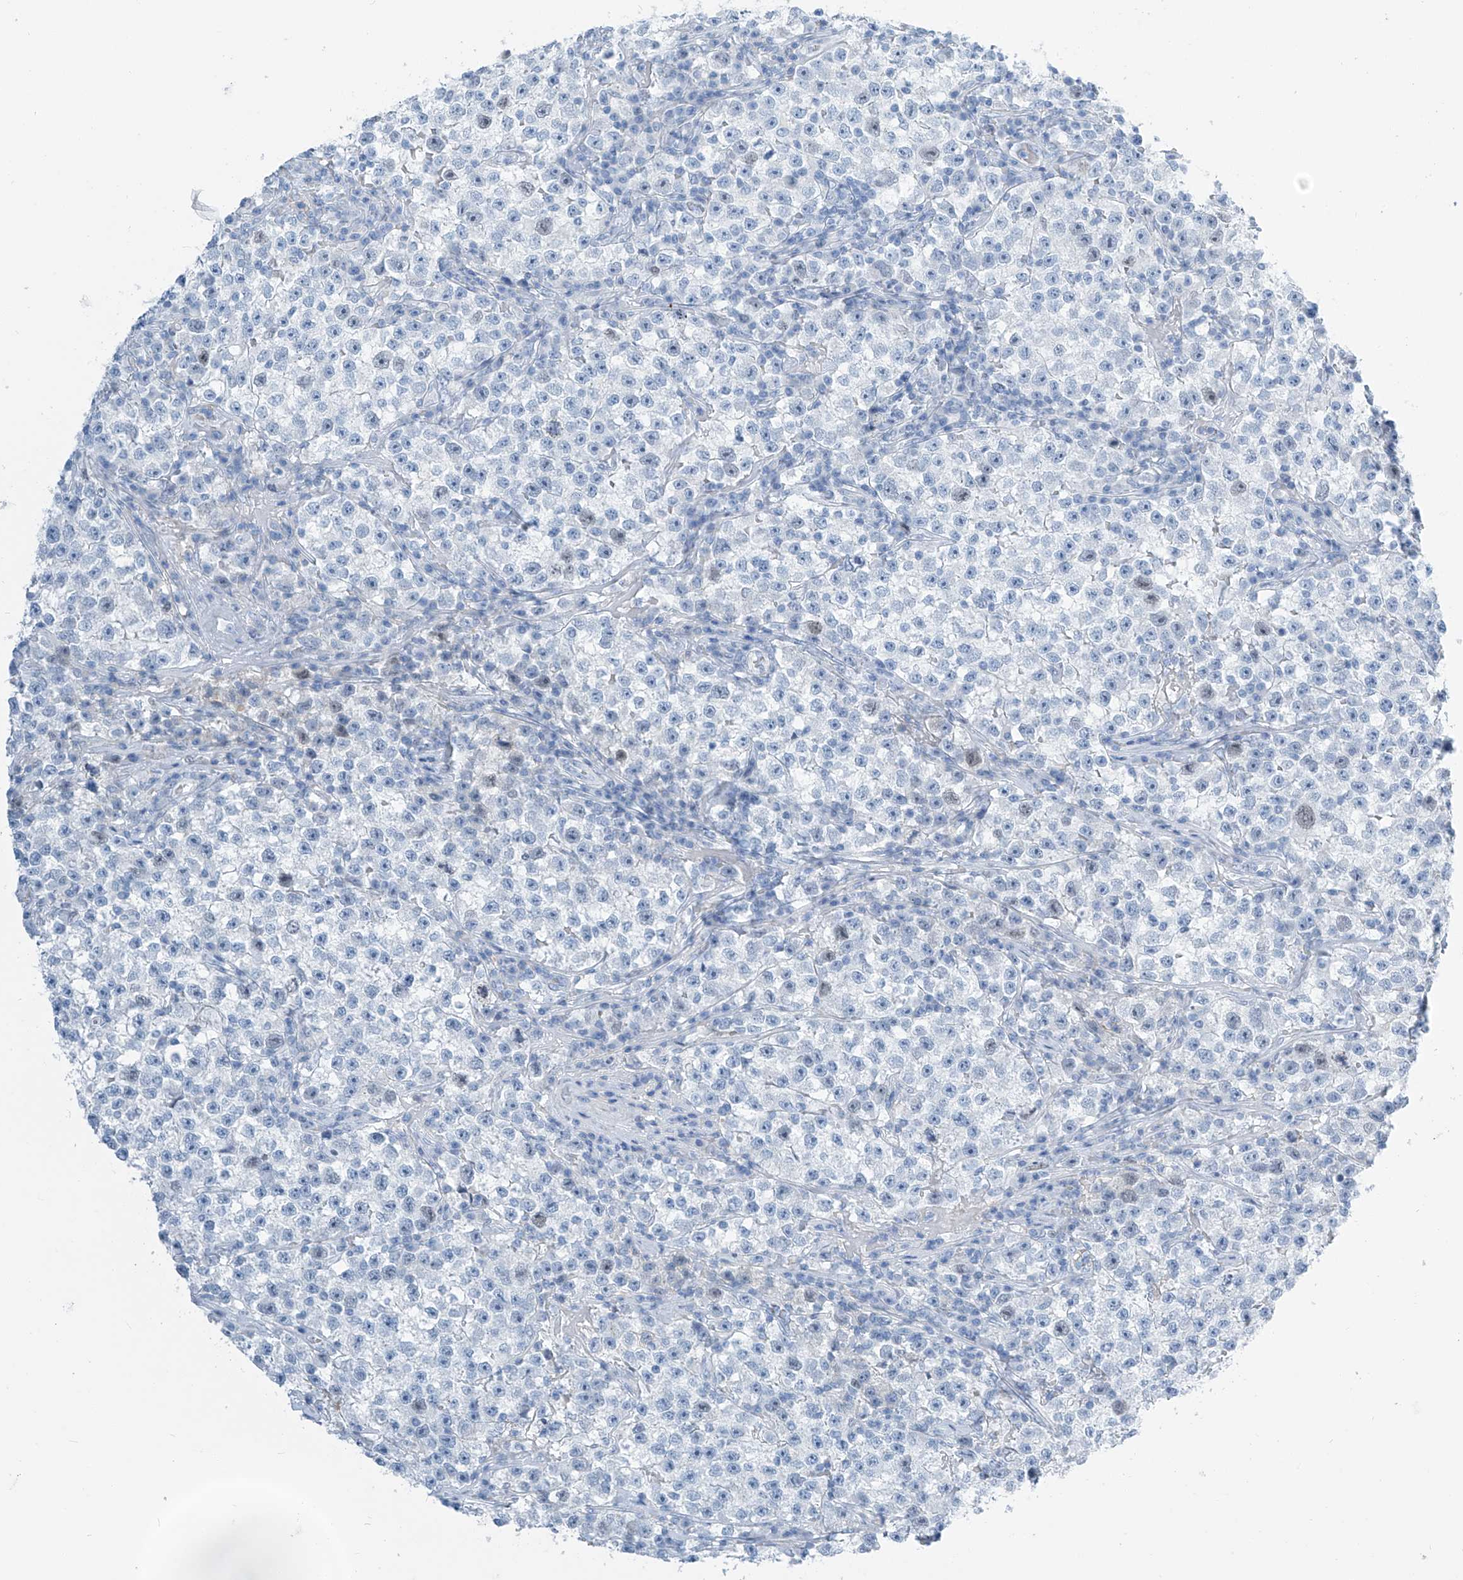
{"staining": {"intensity": "weak", "quantity": "<25%", "location": "nuclear"}, "tissue": "testis cancer", "cell_type": "Tumor cells", "image_type": "cancer", "snomed": [{"axis": "morphology", "description": "Seminoma, NOS"}, {"axis": "topography", "description": "Testis"}], "caption": "A high-resolution image shows immunohistochemistry staining of seminoma (testis), which demonstrates no significant positivity in tumor cells. (DAB immunohistochemistry (IHC), high magnification).", "gene": "SGO2", "patient": {"sex": "male", "age": 22}}